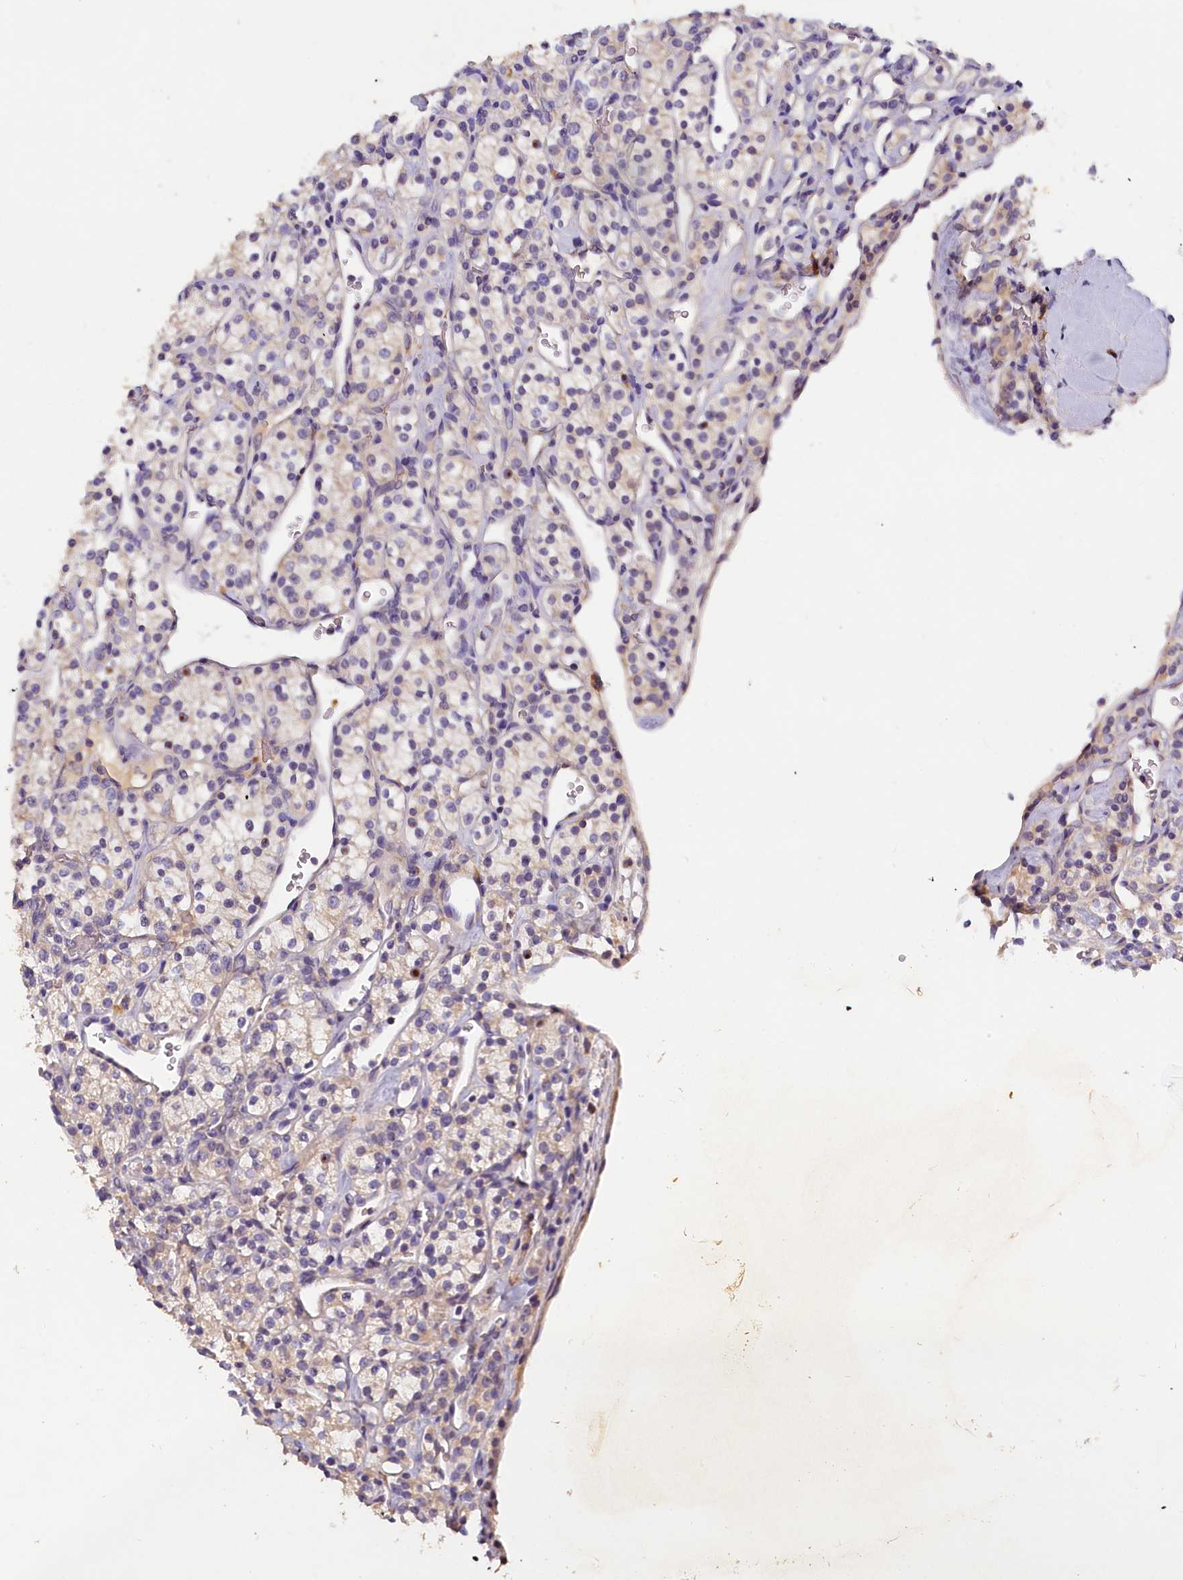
{"staining": {"intensity": "negative", "quantity": "none", "location": "none"}, "tissue": "renal cancer", "cell_type": "Tumor cells", "image_type": "cancer", "snomed": [{"axis": "morphology", "description": "Adenocarcinoma, NOS"}, {"axis": "topography", "description": "Kidney"}], "caption": "An image of human renal adenocarcinoma is negative for staining in tumor cells.", "gene": "ST7L", "patient": {"sex": "male", "age": 77}}